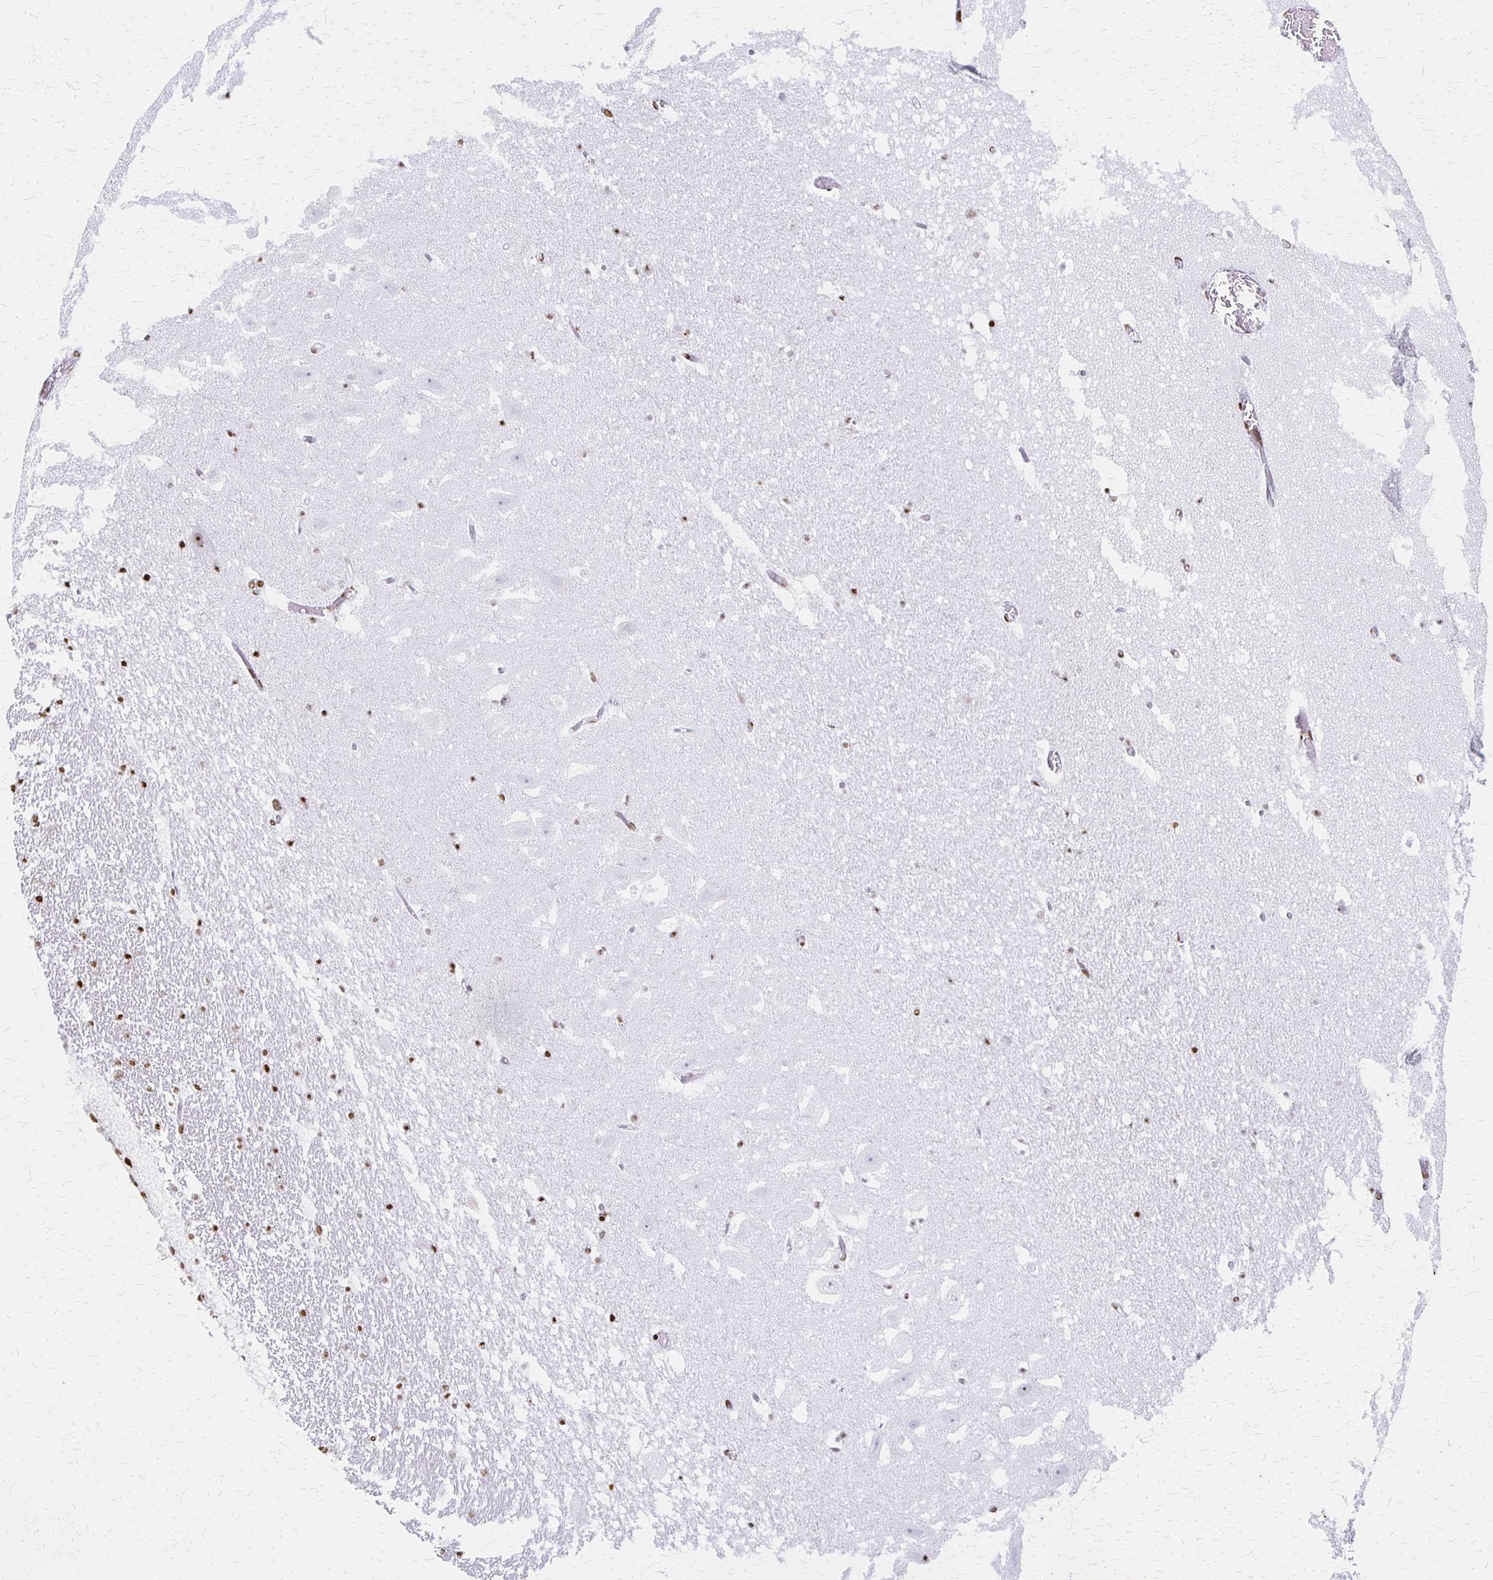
{"staining": {"intensity": "strong", "quantity": "25%-75%", "location": "nuclear"}, "tissue": "hippocampus", "cell_type": "Glial cells", "image_type": "normal", "snomed": [{"axis": "morphology", "description": "Normal tissue, NOS"}, {"axis": "topography", "description": "Hippocampus"}], "caption": "Immunohistochemistry (DAB (3,3'-diaminobenzidine)) staining of normal hippocampus displays strong nuclear protein positivity in about 25%-75% of glial cells.", "gene": "ZNF280C", "patient": {"sex": "female", "age": 42}}